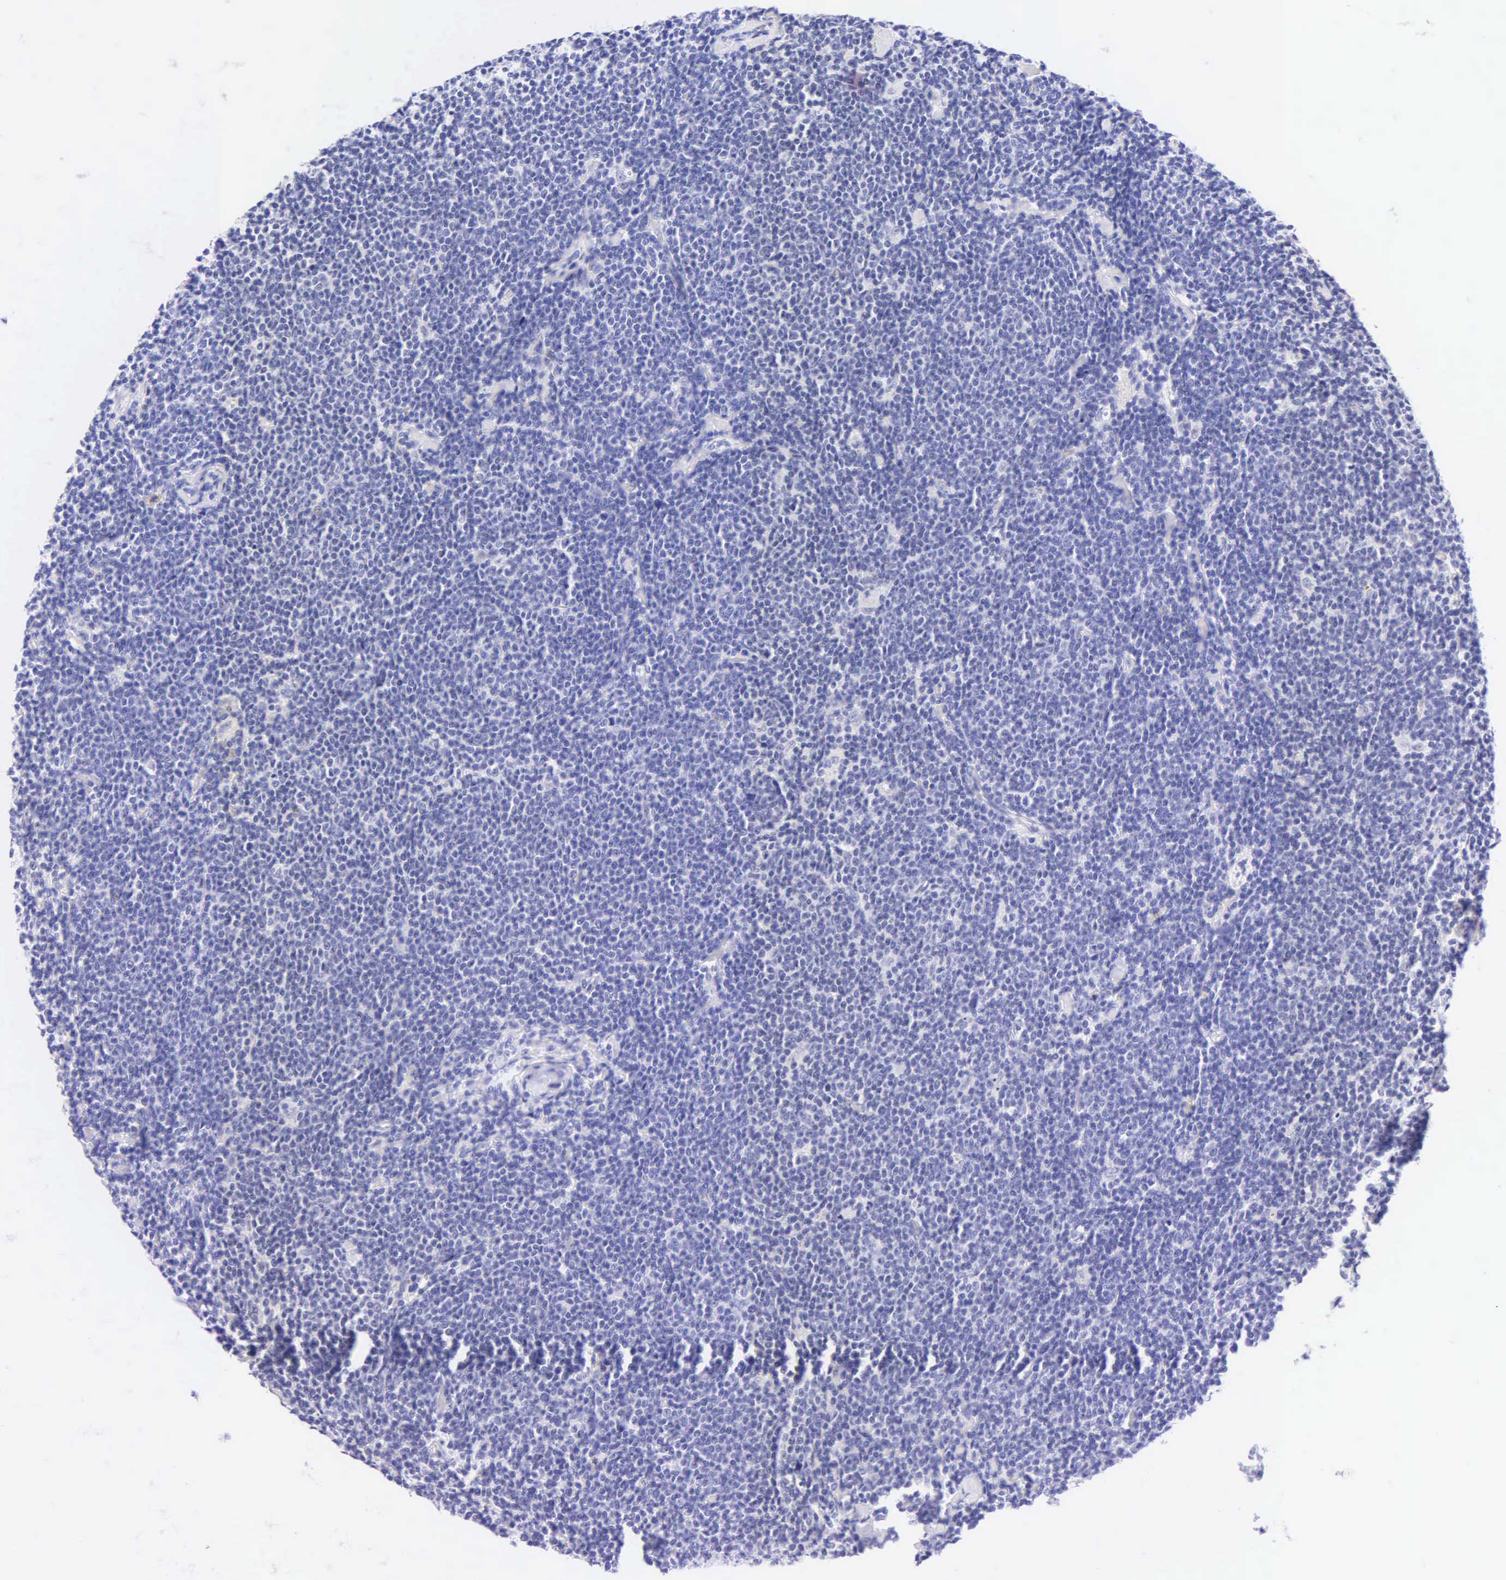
{"staining": {"intensity": "negative", "quantity": "none", "location": "none"}, "tissue": "lymphoma", "cell_type": "Tumor cells", "image_type": "cancer", "snomed": [{"axis": "morphology", "description": "Malignant lymphoma, non-Hodgkin's type, Low grade"}, {"axis": "topography", "description": "Lymph node"}], "caption": "Tumor cells show no significant protein expression in malignant lymphoma, non-Hodgkin's type (low-grade).", "gene": "KRT20", "patient": {"sex": "male", "age": 65}}